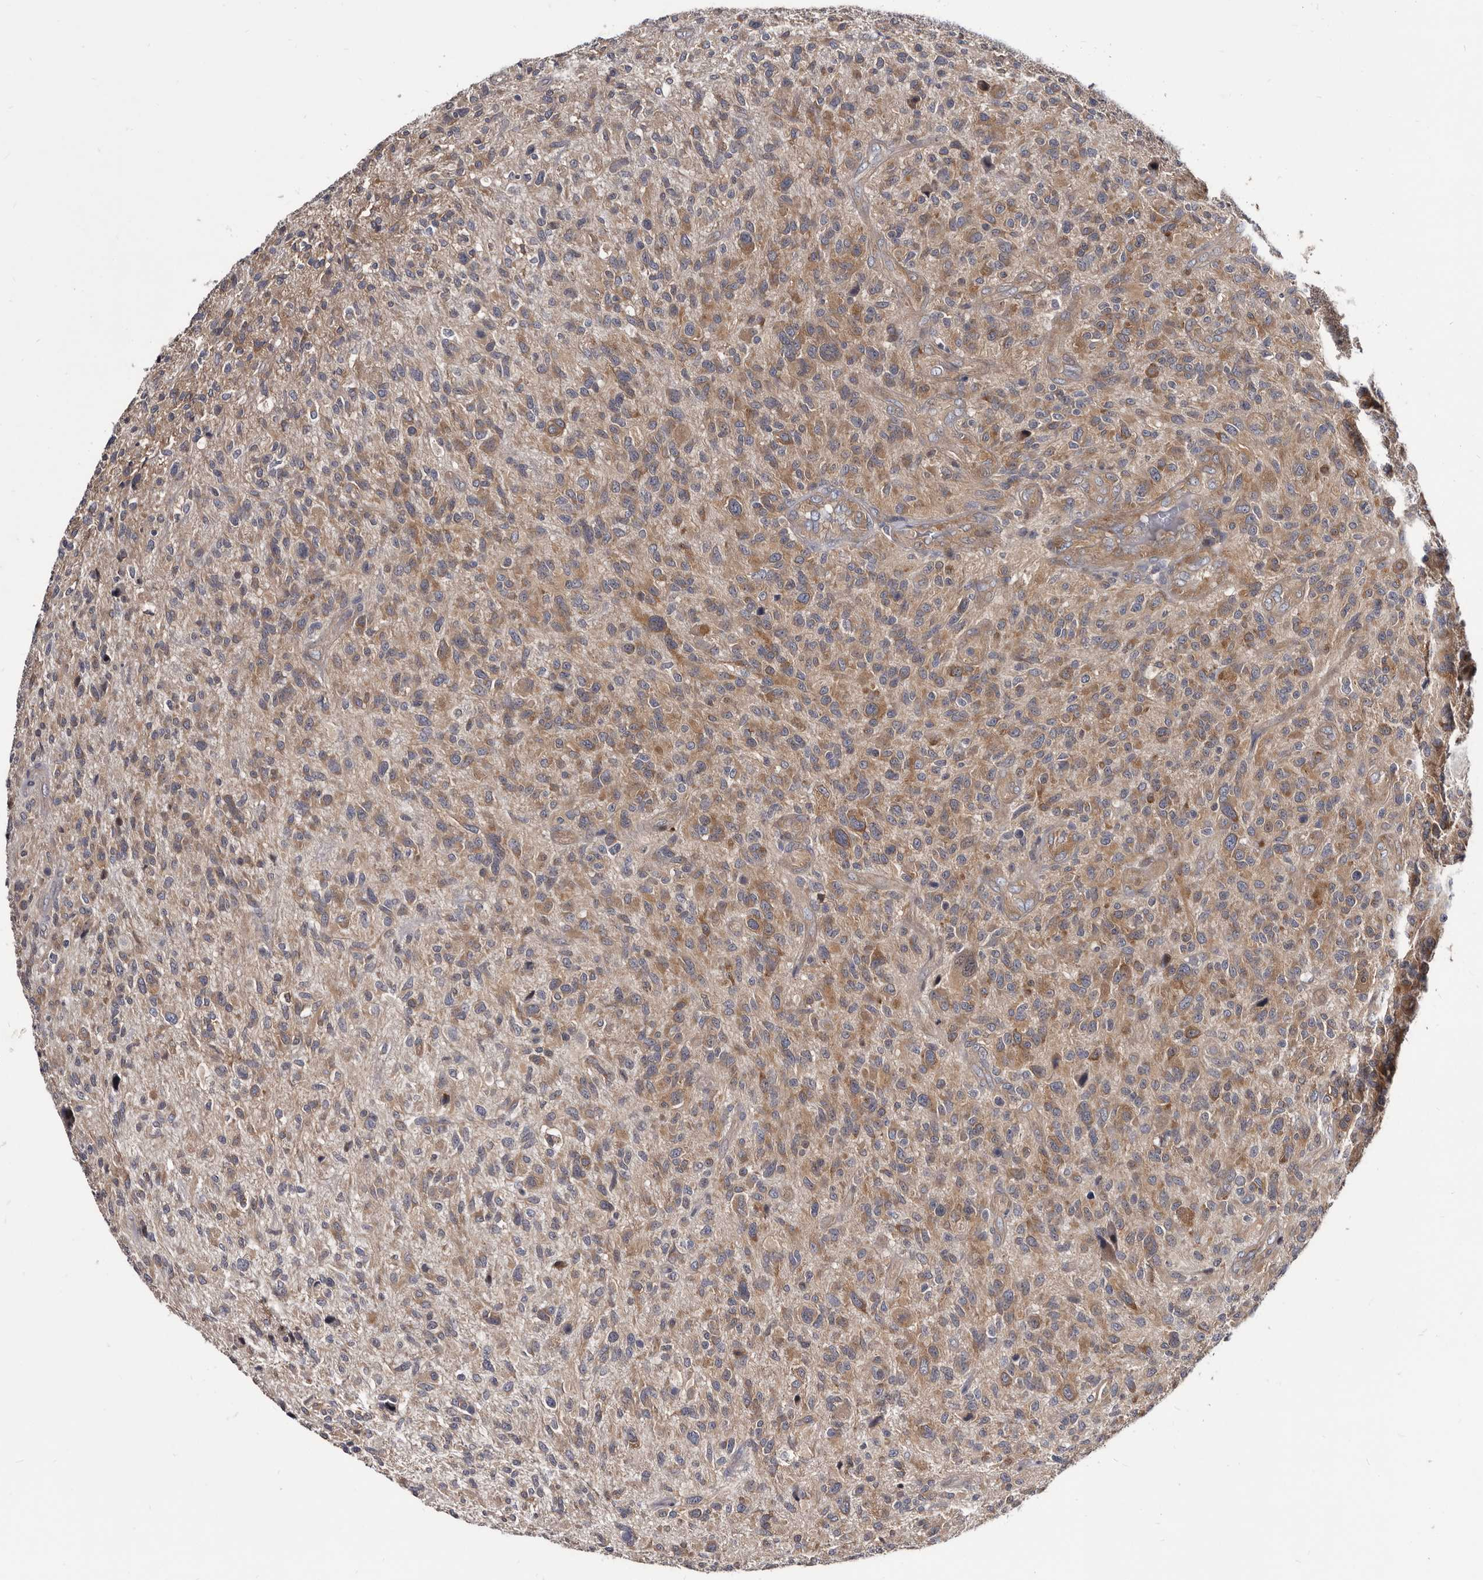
{"staining": {"intensity": "moderate", "quantity": ">75%", "location": "cytoplasmic/membranous"}, "tissue": "glioma", "cell_type": "Tumor cells", "image_type": "cancer", "snomed": [{"axis": "morphology", "description": "Glioma, malignant, High grade"}, {"axis": "topography", "description": "Brain"}], "caption": "Human malignant glioma (high-grade) stained with a protein marker displays moderate staining in tumor cells.", "gene": "ABCF2", "patient": {"sex": "male", "age": 47}}